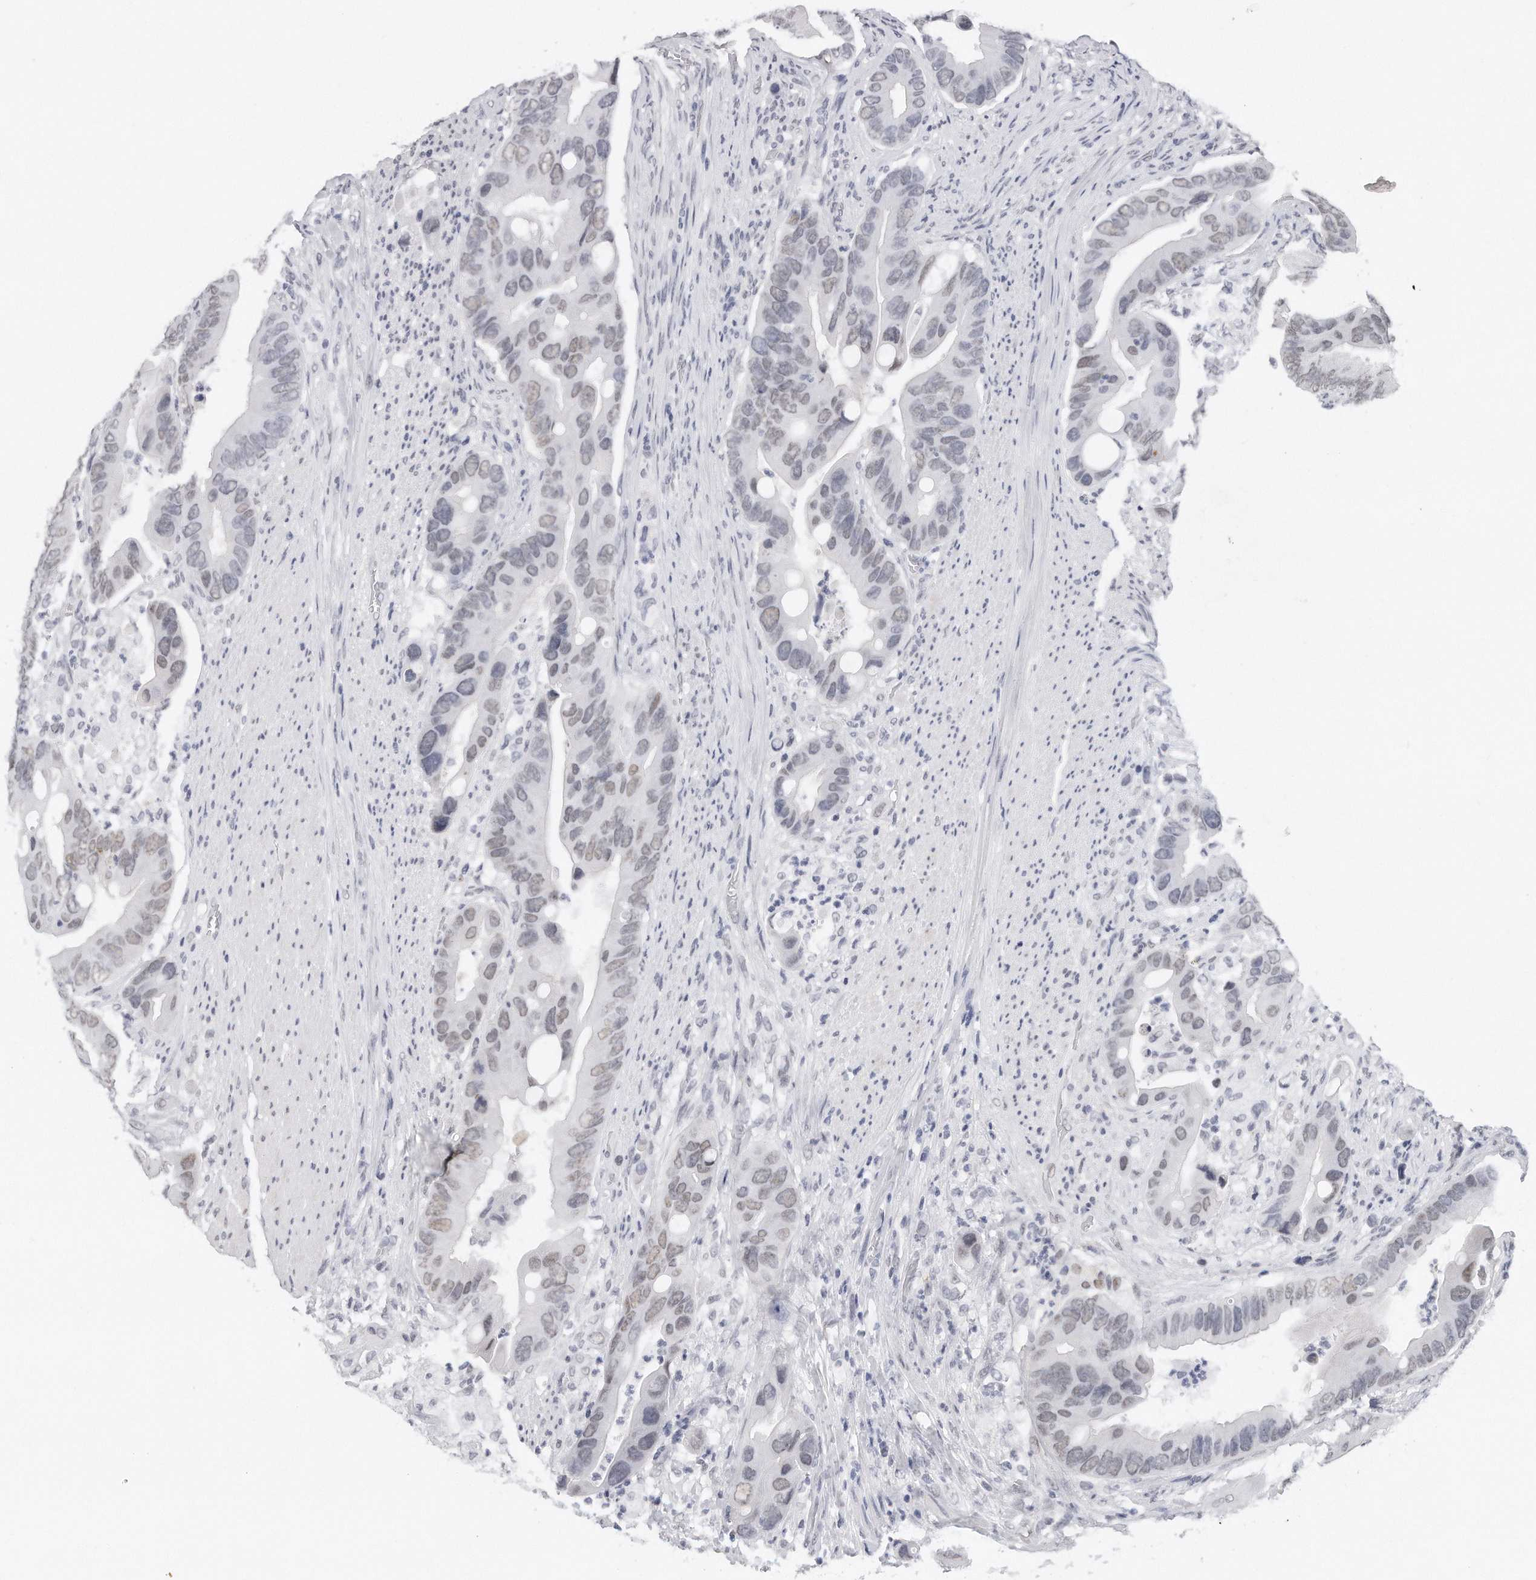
{"staining": {"intensity": "weak", "quantity": "25%-75%", "location": "nuclear"}, "tissue": "colorectal cancer", "cell_type": "Tumor cells", "image_type": "cancer", "snomed": [{"axis": "morphology", "description": "Adenocarcinoma, NOS"}, {"axis": "topography", "description": "Rectum"}], "caption": "Protein staining of adenocarcinoma (colorectal) tissue exhibits weak nuclear staining in approximately 25%-75% of tumor cells.", "gene": "CTBP2", "patient": {"sex": "female", "age": 57}}